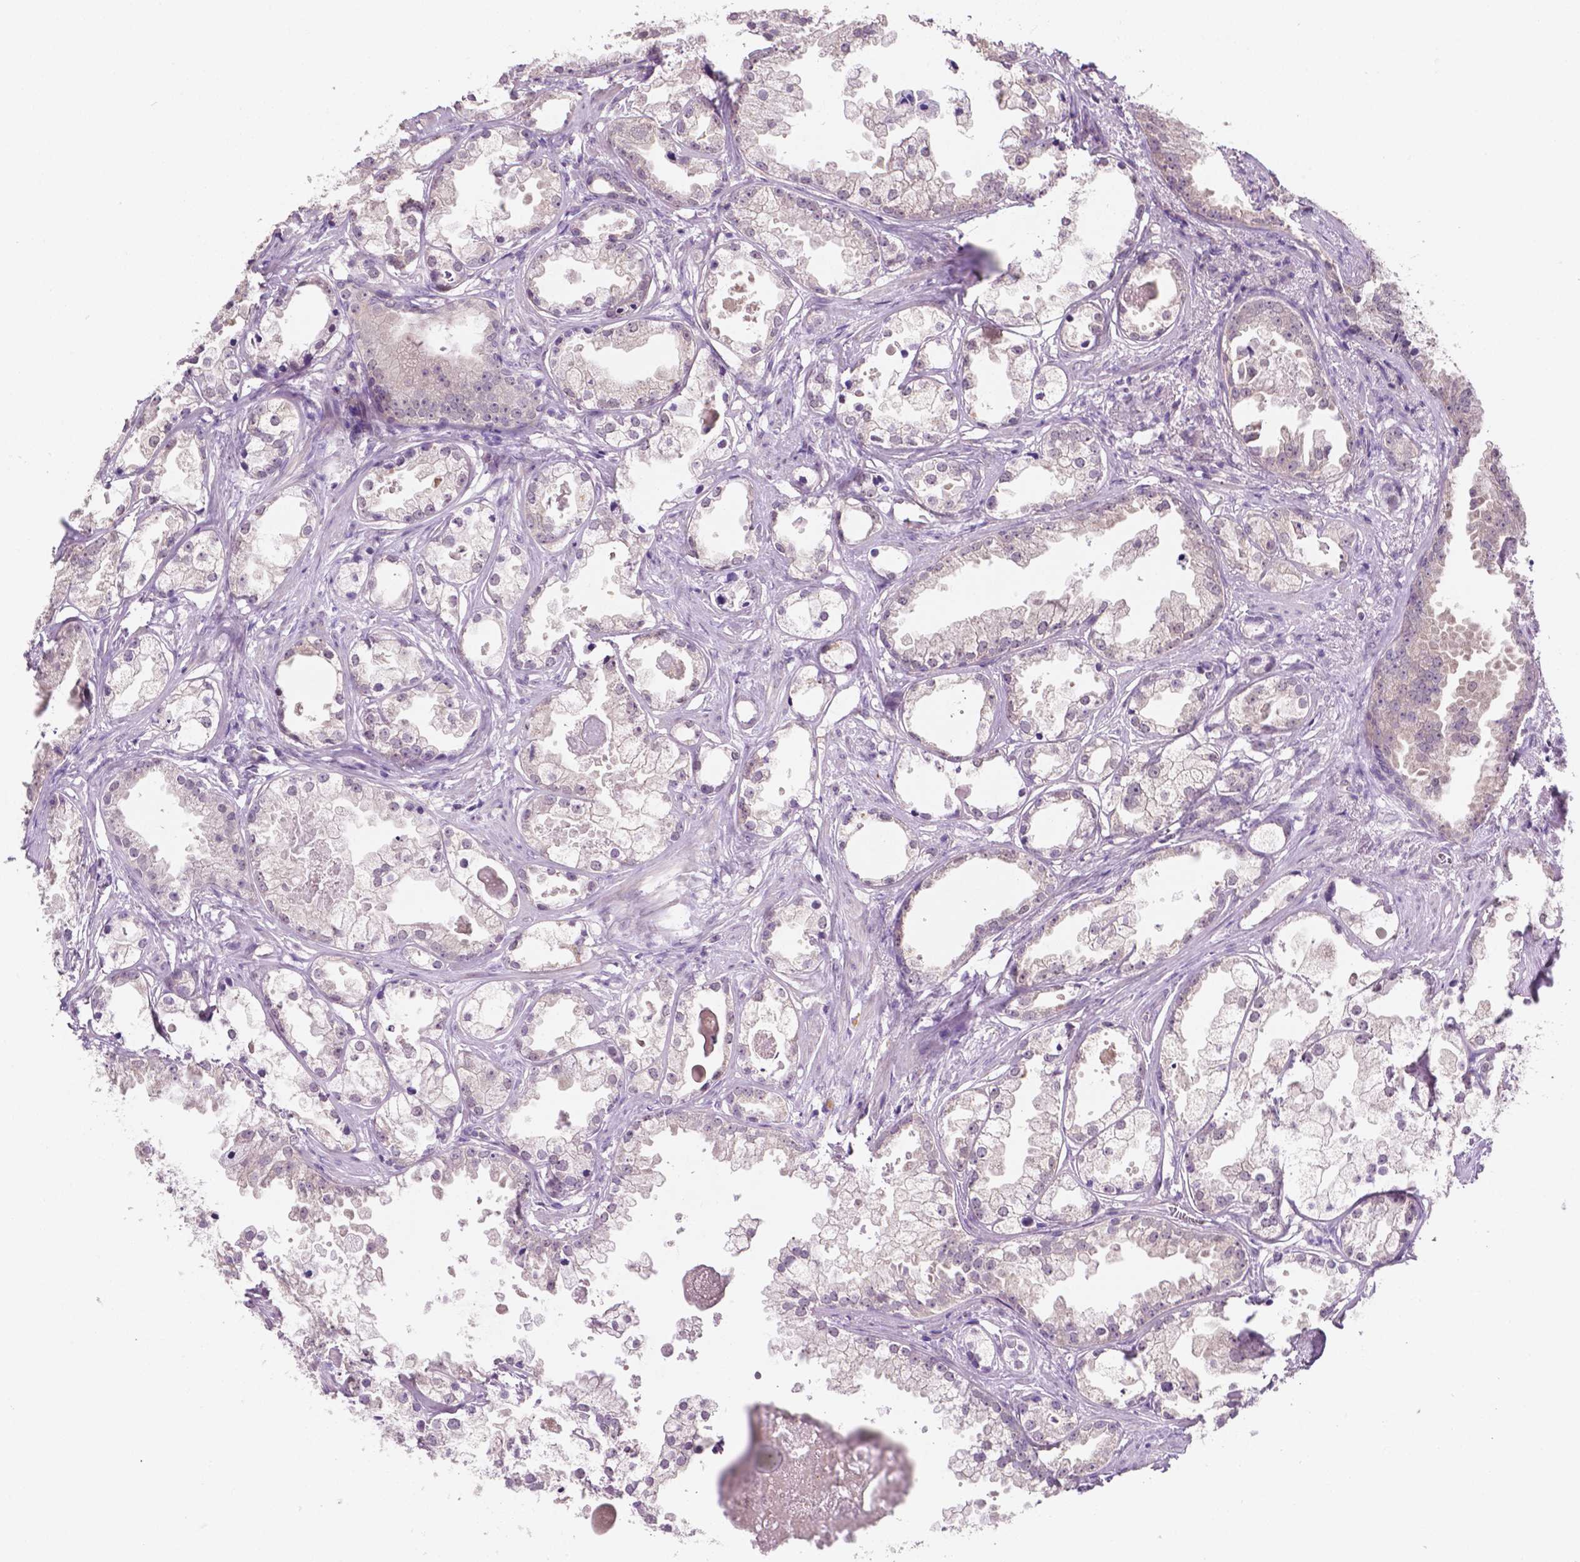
{"staining": {"intensity": "negative", "quantity": "none", "location": "none"}, "tissue": "prostate cancer", "cell_type": "Tumor cells", "image_type": "cancer", "snomed": [{"axis": "morphology", "description": "Adenocarcinoma, Low grade"}, {"axis": "topography", "description": "Prostate"}], "caption": "Histopathology image shows no protein staining in tumor cells of prostate cancer (adenocarcinoma (low-grade)) tissue.", "gene": "MROH6", "patient": {"sex": "male", "age": 65}}